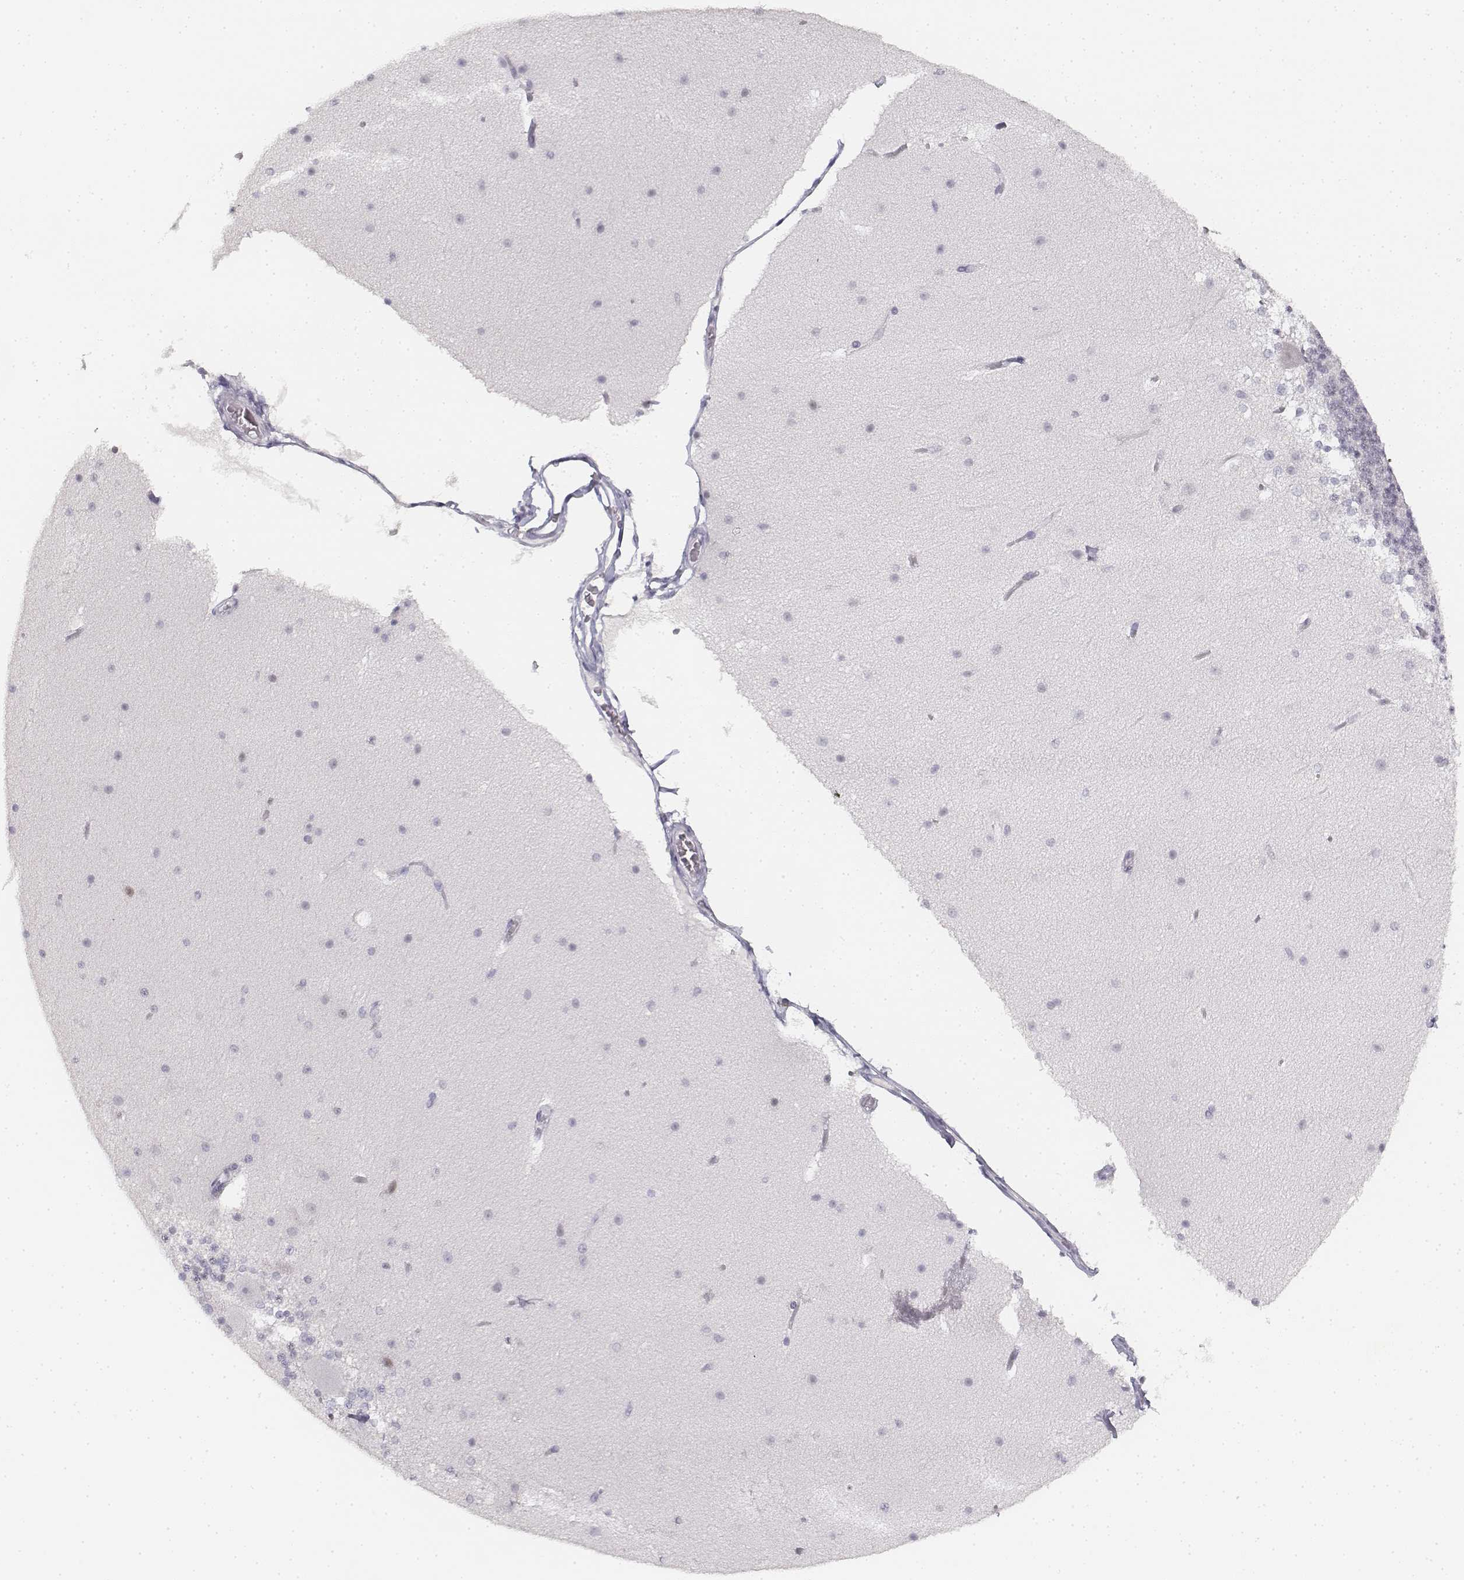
{"staining": {"intensity": "negative", "quantity": "none", "location": "none"}, "tissue": "cerebellum", "cell_type": "Cells in granular layer", "image_type": "normal", "snomed": [{"axis": "morphology", "description": "Normal tissue, NOS"}, {"axis": "topography", "description": "Cerebellum"}], "caption": "High power microscopy histopathology image of an IHC image of benign cerebellum, revealing no significant positivity in cells in granular layer. (Immunohistochemistry, brightfield microscopy, high magnification).", "gene": "KRTAP2", "patient": {"sex": "female", "age": 19}}